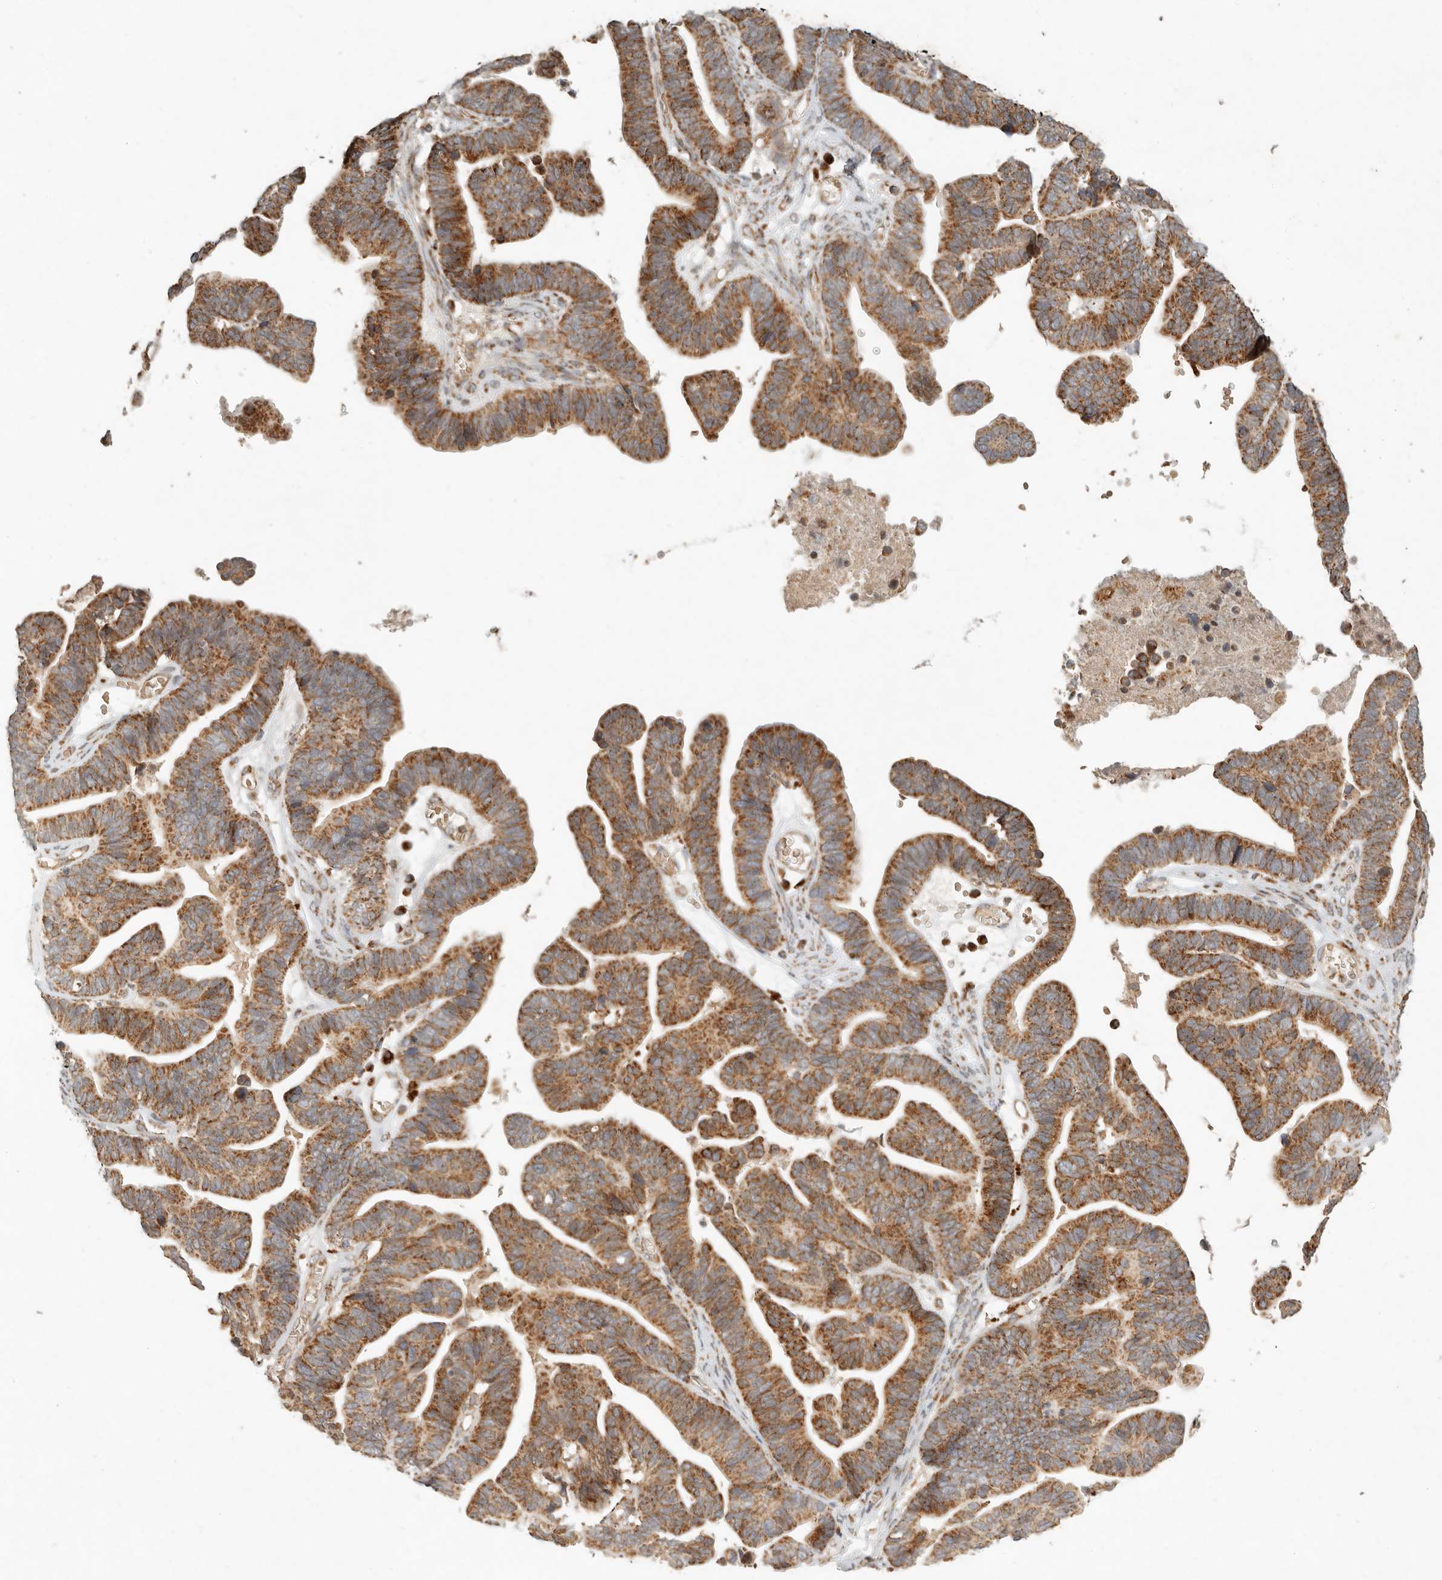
{"staining": {"intensity": "moderate", "quantity": ">75%", "location": "cytoplasmic/membranous"}, "tissue": "ovarian cancer", "cell_type": "Tumor cells", "image_type": "cancer", "snomed": [{"axis": "morphology", "description": "Cystadenocarcinoma, serous, NOS"}, {"axis": "topography", "description": "Ovary"}], "caption": "This is an image of IHC staining of ovarian cancer (serous cystadenocarcinoma), which shows moderate expression in the cytoplasmic/membranous of tumor cells.", "gene": "MRPL55", "patient": {"sex": "female", "age": 56}}